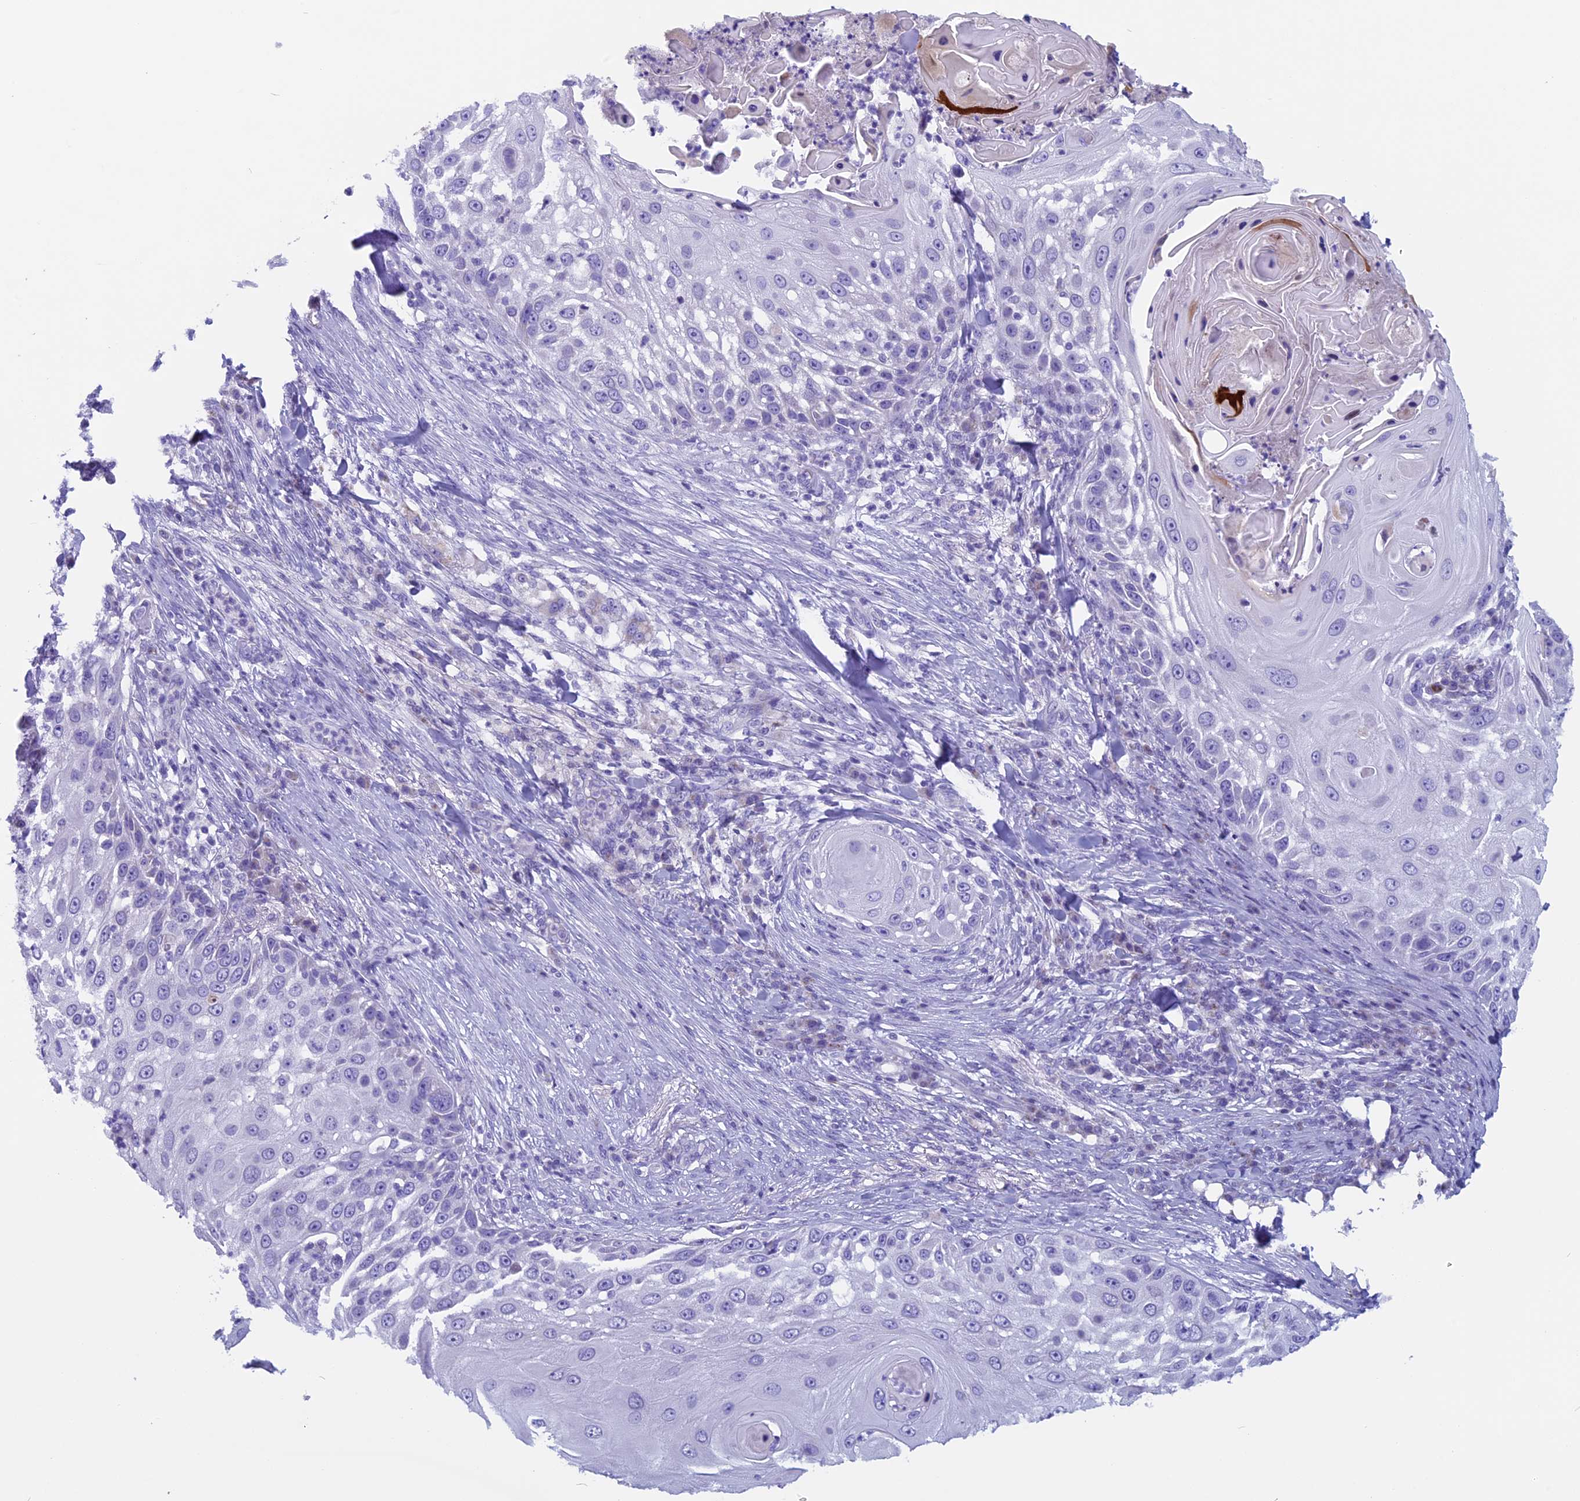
{"staining": {"intensity": "negative", "quantity": "none", "location": "none"}, "tissue": "skin cancer", "cell_type": "Tumor cells", "image_type": "cancer", "snomed": [{"axis": "morphology", "description": "Squamous cell carcinoma, NOS"}, {"axis": "topography", "description": "Skin"}], "caption": "Photomicrograph shows no protein expression in tumor cells of skin cancer (squamous cell carcinoma) tissue.", "gene": "ZNF563", "patient": {"sex": "female", "age": 44}}